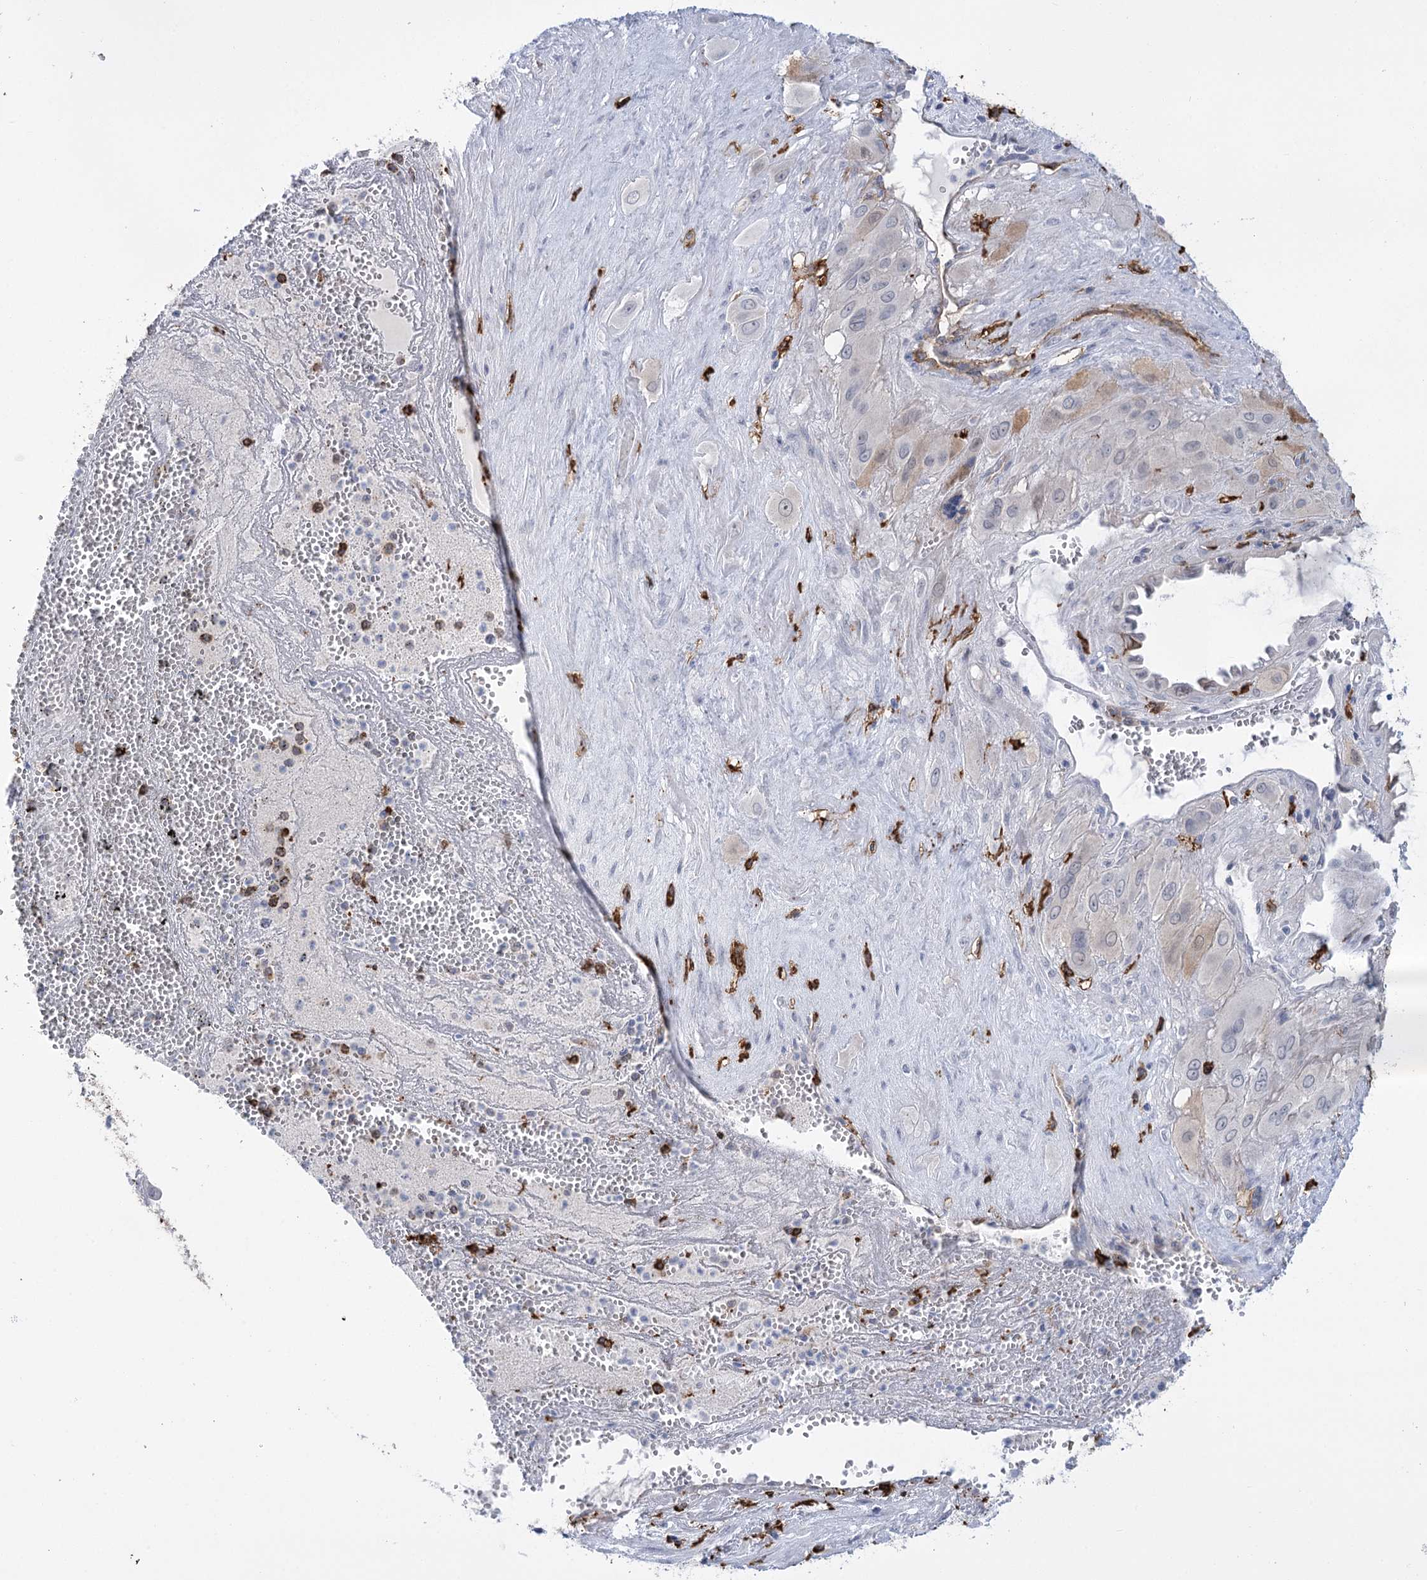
{"staining": {"intensity": "negative", "quantity": "none", "location": "none"}, "tissue": "cervical cancer", "cell_type": "Tumor cells", "image_type": "cancer", "snomed": [{"axis": "morphology", "description": "Squamous cell carcinoma, NOS"}, {"axis": "topography", "description": "Cervix"}], "caption": "High power microscopy photomicrograph of an IHC histopathology image of cervical cancer, revealing no significant positivity in tumor cells. (Immunohistochemistry (ihc), brightfield microscopy, high magnification).", "gene": "PIWIL4", "patient": {"sex": "female", "age": 34}}